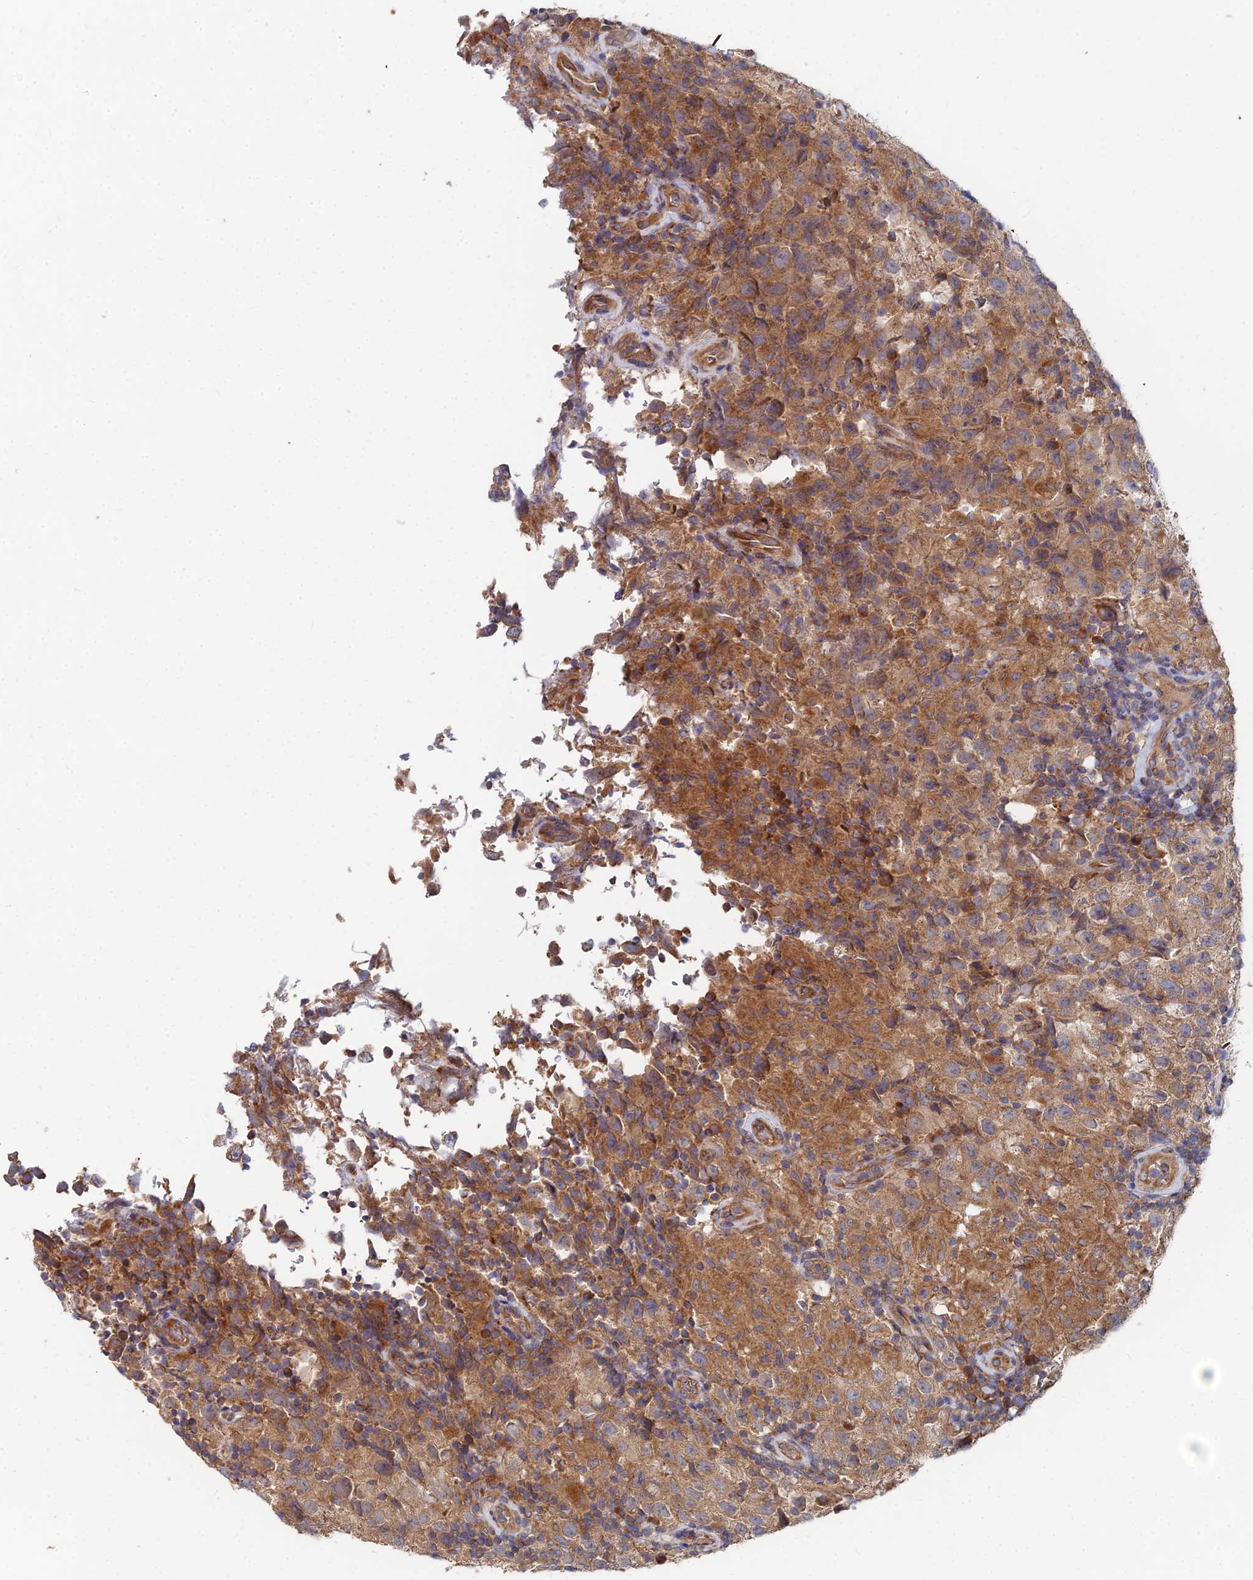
{"staining": {"intensity": "moderate", "quantity": ">75%", "location": "cytoplasmic/membranous"}, "tissue": "testis cancer", "cell_type": "Tumor cells", "image_type": "cancer", "snomed": [{"axis": "morphology", "description": "Seminoma, NOS"}, {"axis": "morphology", "description": "Carcinoma, Embryonal, NOS"}, {"axis": "topography", "description": "Testis"}], "caption": "DAB (3,3'-diaminobenzidine) immunohistochemical staining of human testis cancer shows moderate cytoplasmic/membranous protein expression in approximately >75% of tumor cells. The staining was performed using DAB (3,3'-diaminobenzidine), with brown indicating positive protein expression. Nuclei are stained blue with hematoxylin.", "gene": "CCZ1", "patient": {"sex": "male", "age": 41}}